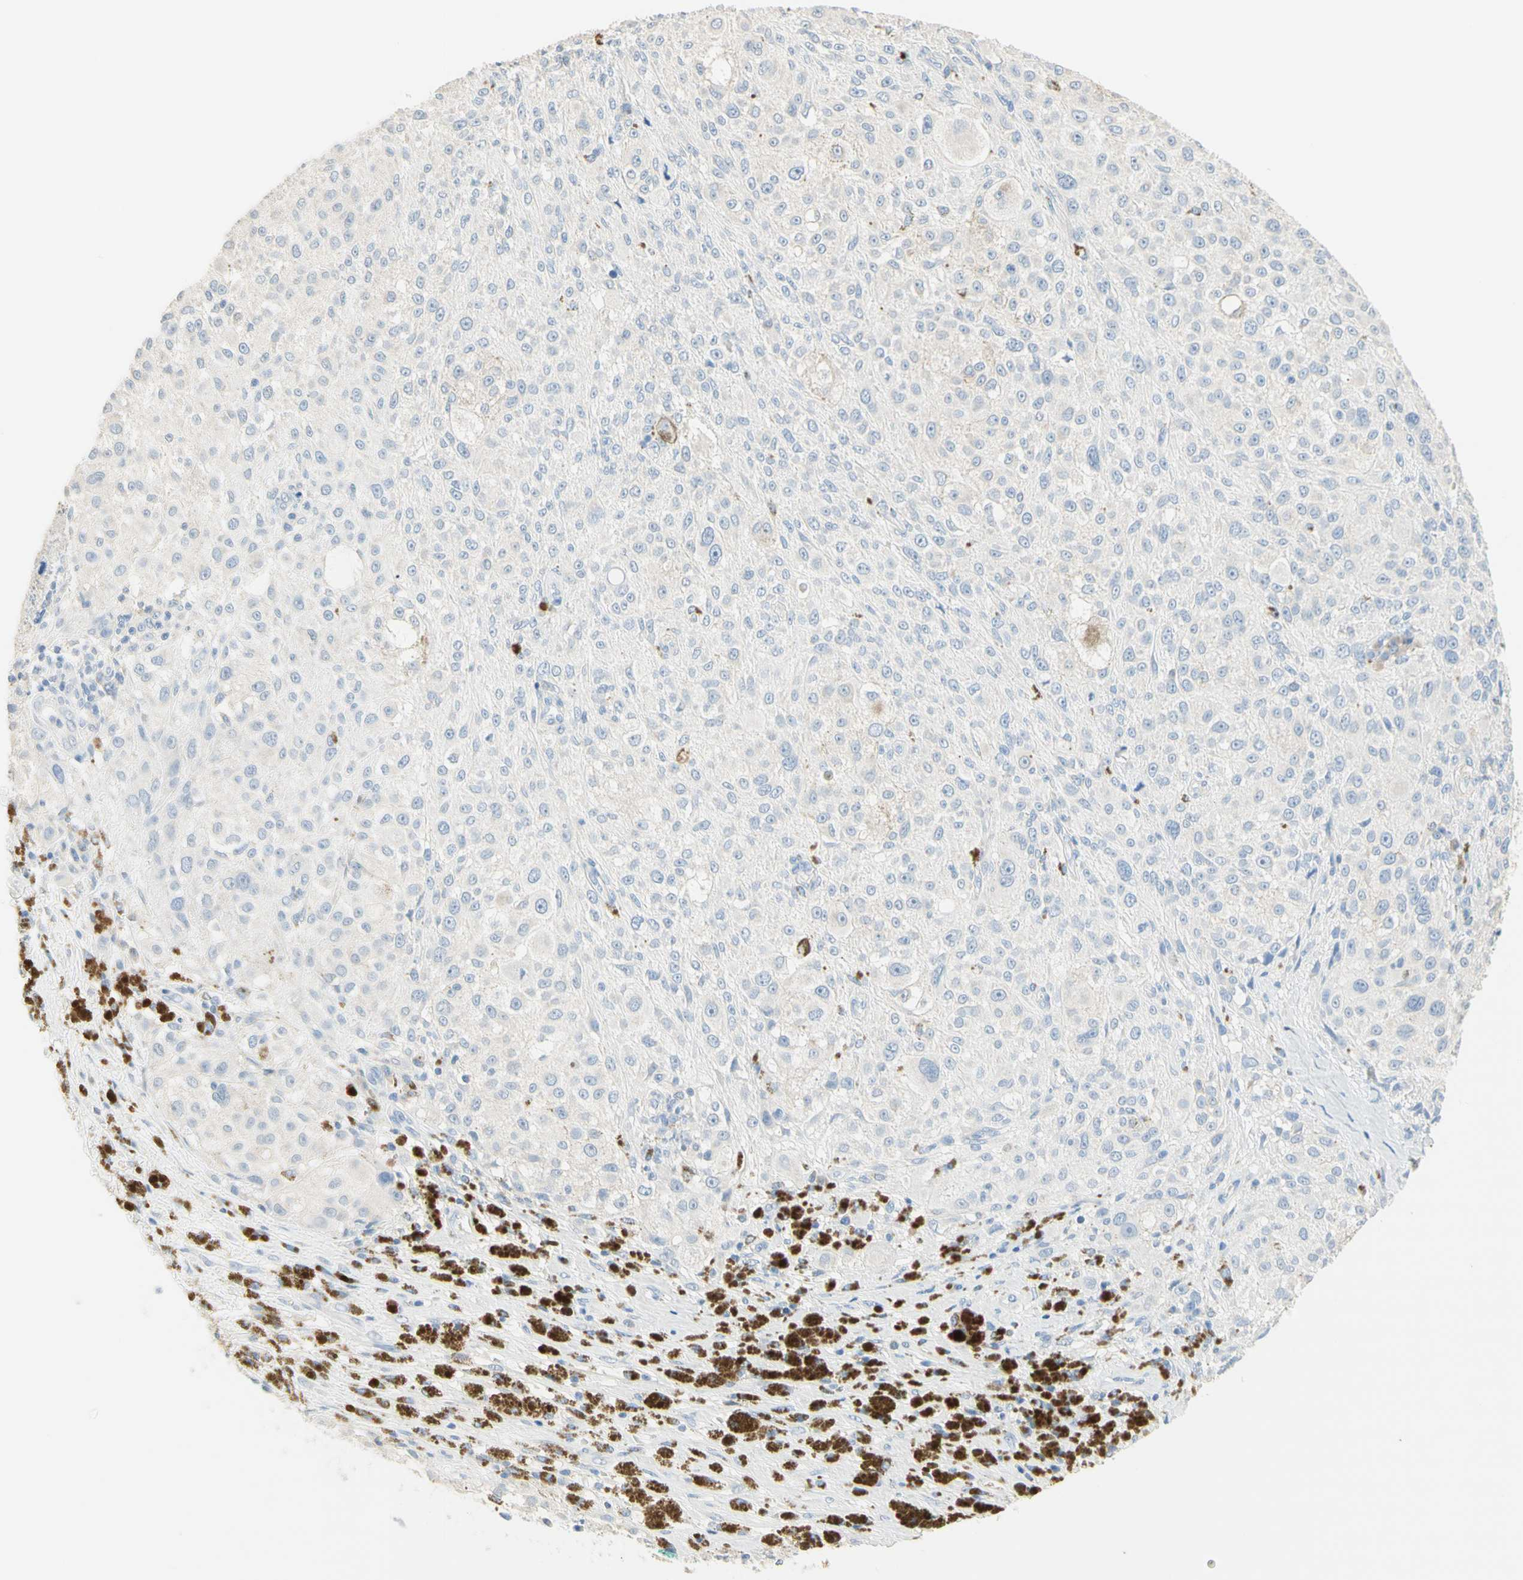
{"staining": {"intensity": "negative", "quantity": "none", "location": "none"}, "tissue": "melanoma", "cell_type": "Tumor cells", "image_type": "cancer", "snomed": [{"axis": "morphology", "description": "Necrosis, NOS"}, {"axis": "morphology", "description": "Malignant melanoma, NOS"}, {"axis": "topography", "description": "Skin"}], "caption": "Melanoma was stained to show a protein in brown. There is no significant staining in tumor cells.", "gene": "NECTIN4", "patient": {"sex": "female", "age": 87}}